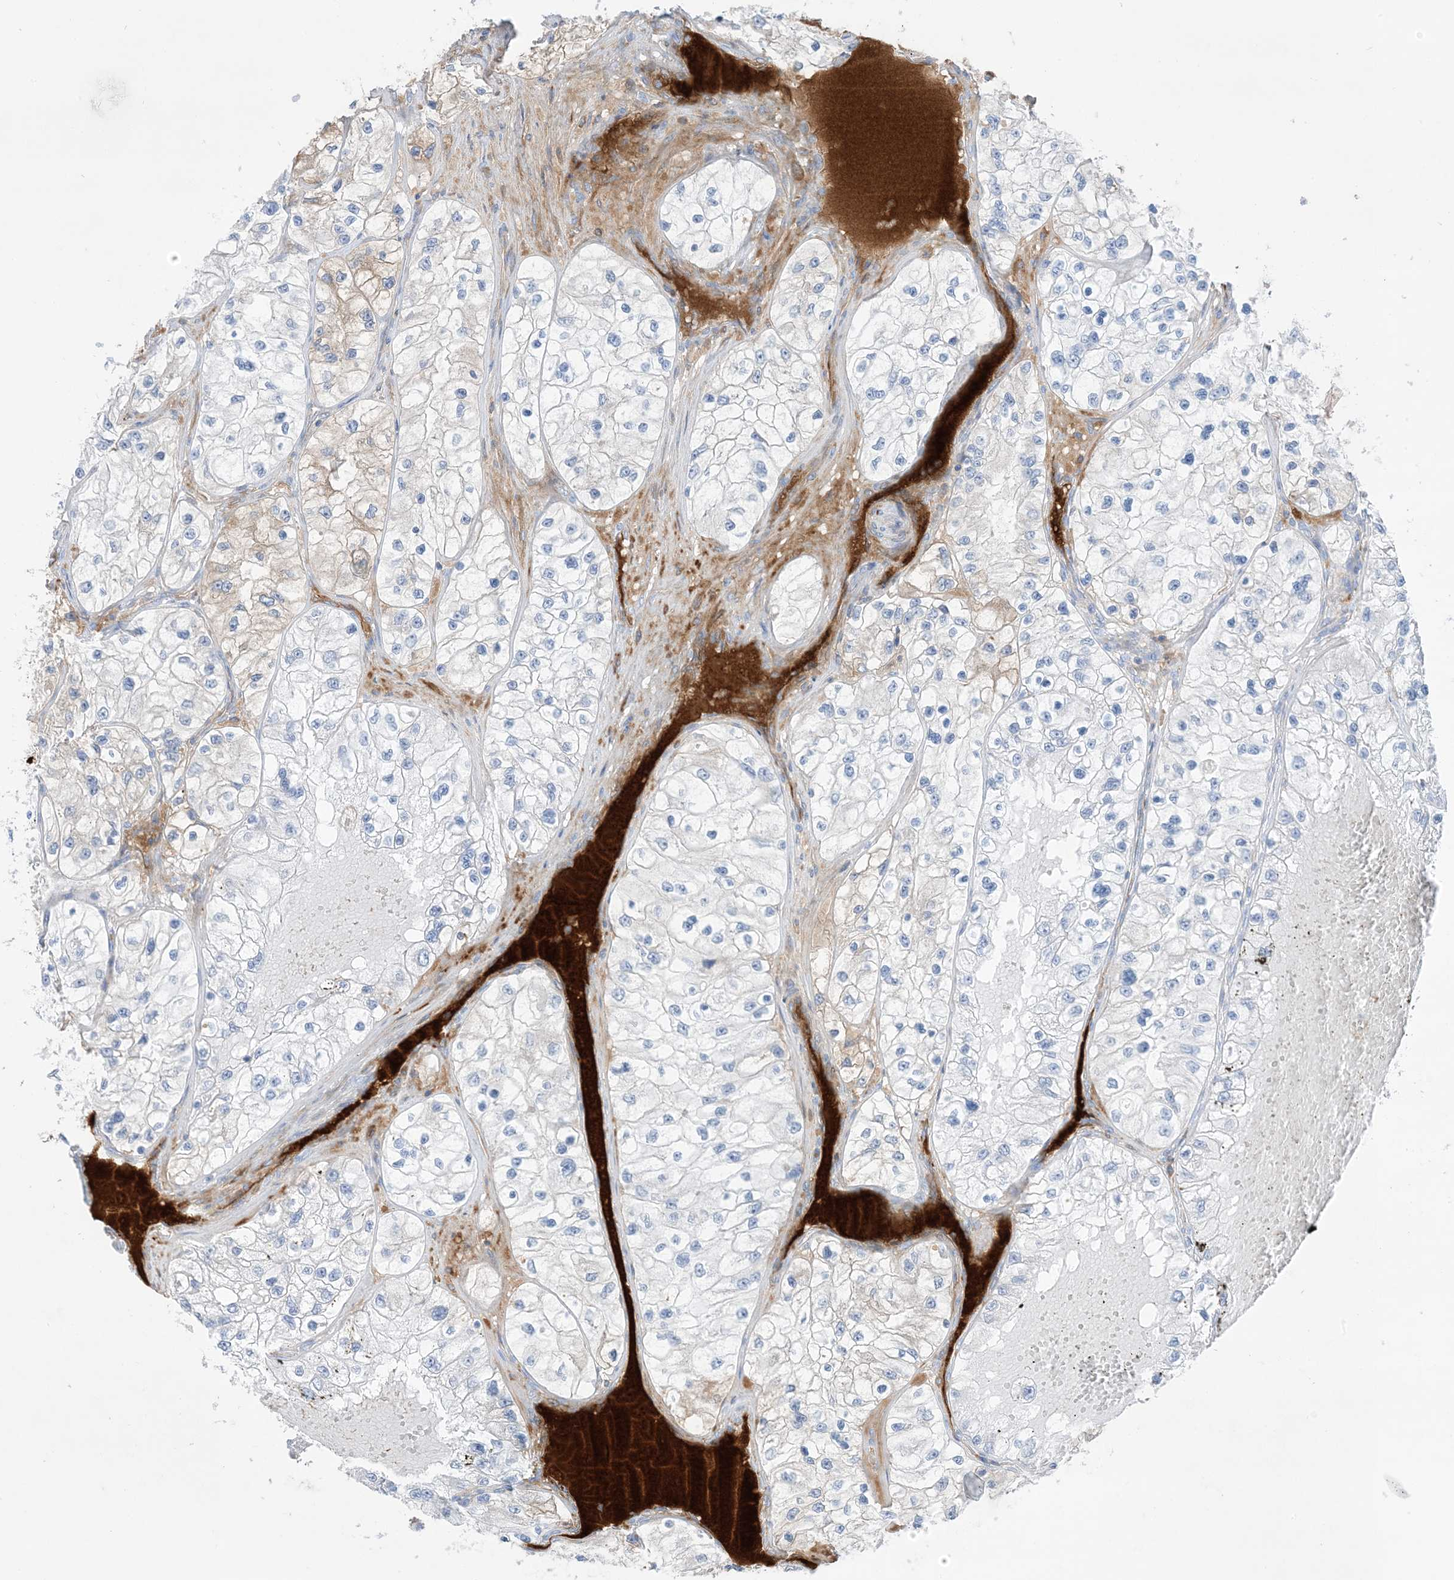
{"staining": {"intensity": "weak", "quantity": "<25%", "location": "cytoplasmic/membranous"}, "tissue": "renal cancer", "cell_type": "Tumor cells", "image_type": "cancer", "snomed": [{"axis": "morphology", "description": "Adenocarcinoma, NOS"}, {"axis": "topography", "description": "Kidney"}], "caption": "Tumor cells show no significant protein positivity in adenocarcinoma (renal).", "gene": "ATP11C", "patient": {"sex": "female", "age": 57}}